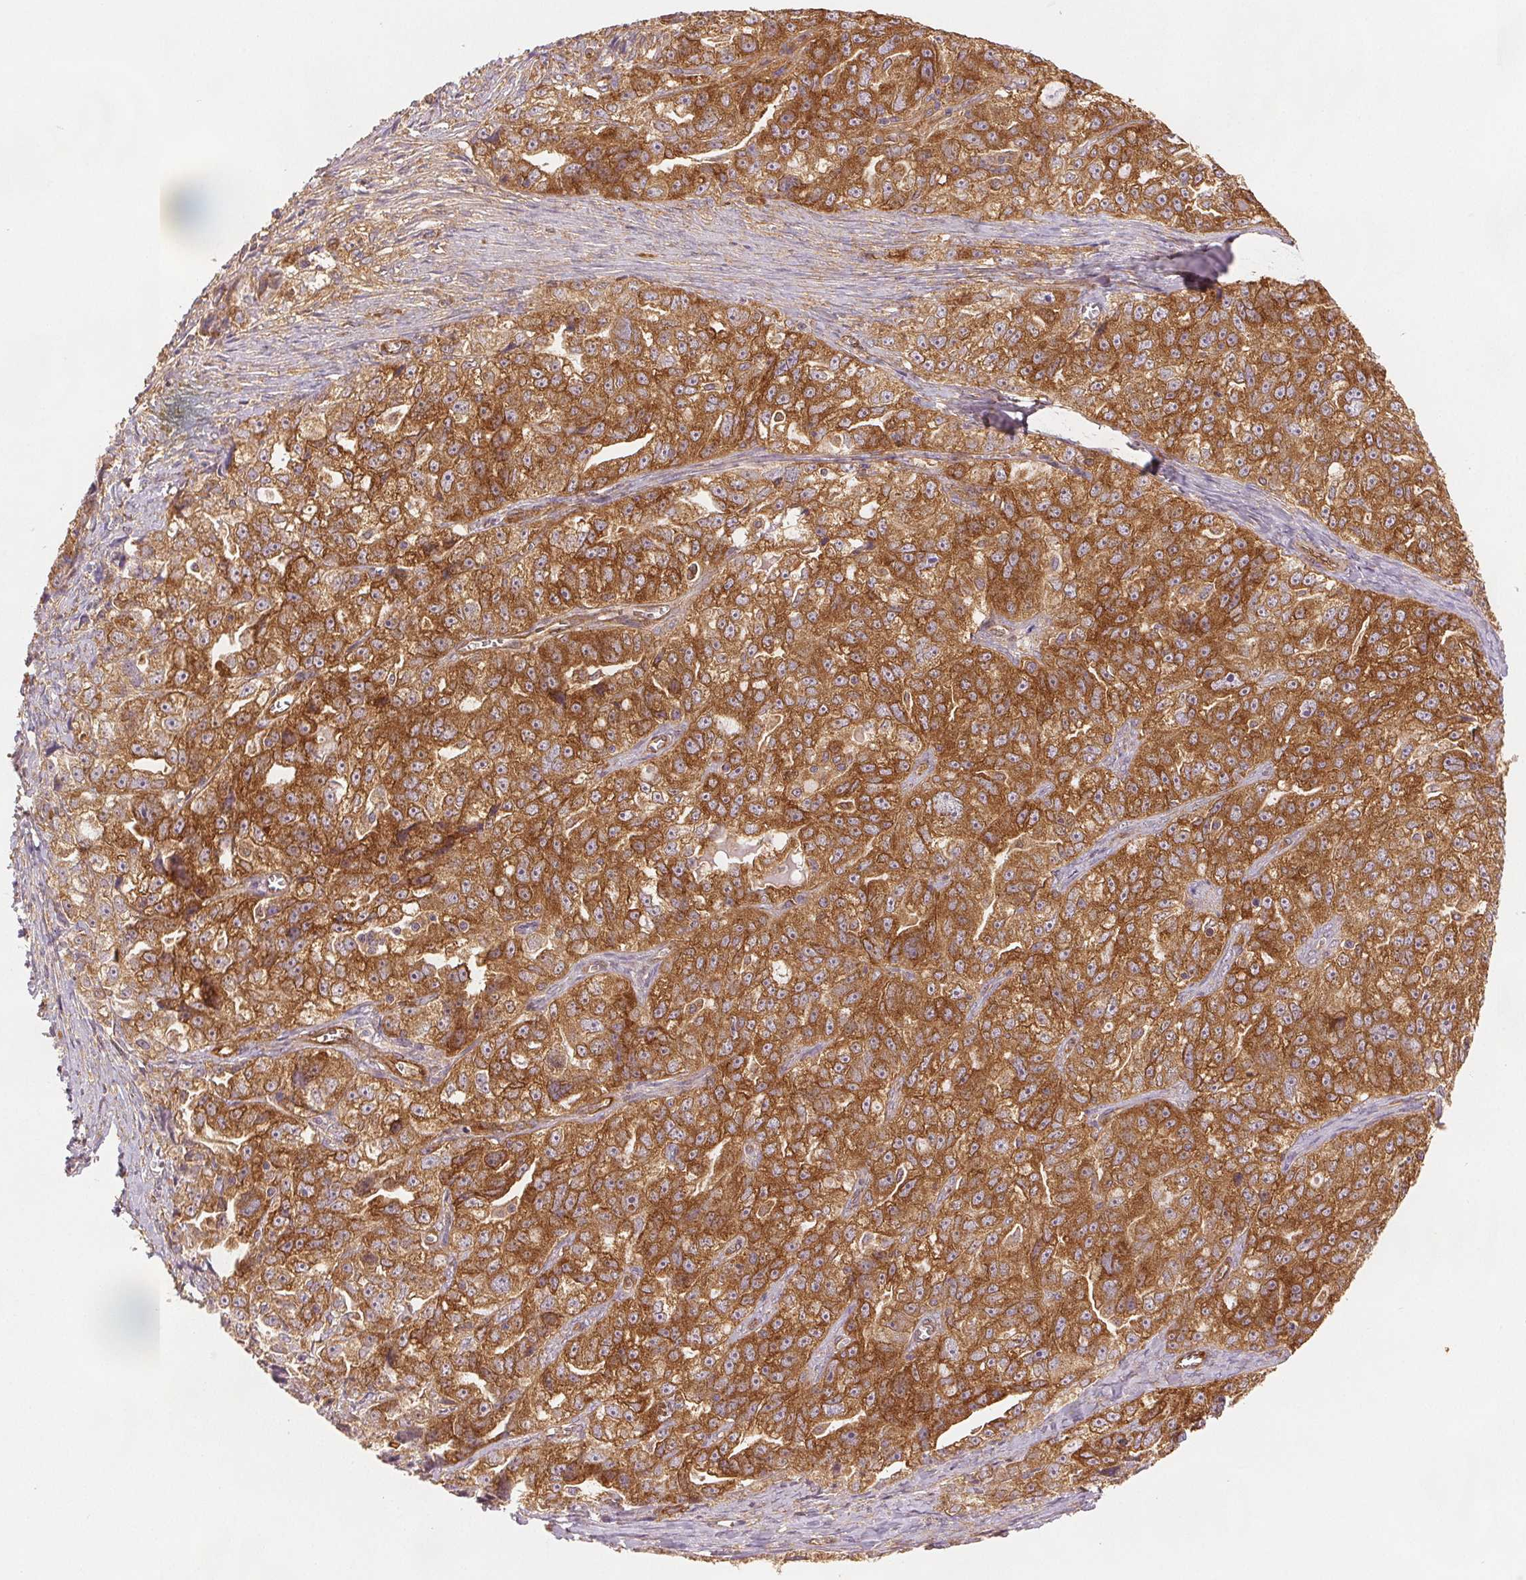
{"staining": {"intensity": "strong", "quantity": ">75%", "location": "cytoplasmic/membranous"}, "tissue": "ovarian cancer", "cell_type": "Tumor cells", "image_type": "cancer", "snomed": [{"axis": "morphology", "description": "Cystadenocarcinoma, serous, NOS"}, {"axis": "topography", "description": "Ovary"}], "caption": "Immunohistochemistry (IHC) staining of ovarian cancer (serous cystadenocarcinoma), which demonstrates high levels of strong cytoplasmic/membranous staining in approximately >75% of tumor cells indicating strong cytoplasmic/membranous protein positivity. The staining was performed using DAB (brown) for protein detection and nuclei were counterstained in hematoxylin (blue).", "gene": "DIAPH2", "patient": {"sex": "female", "age": 51}}